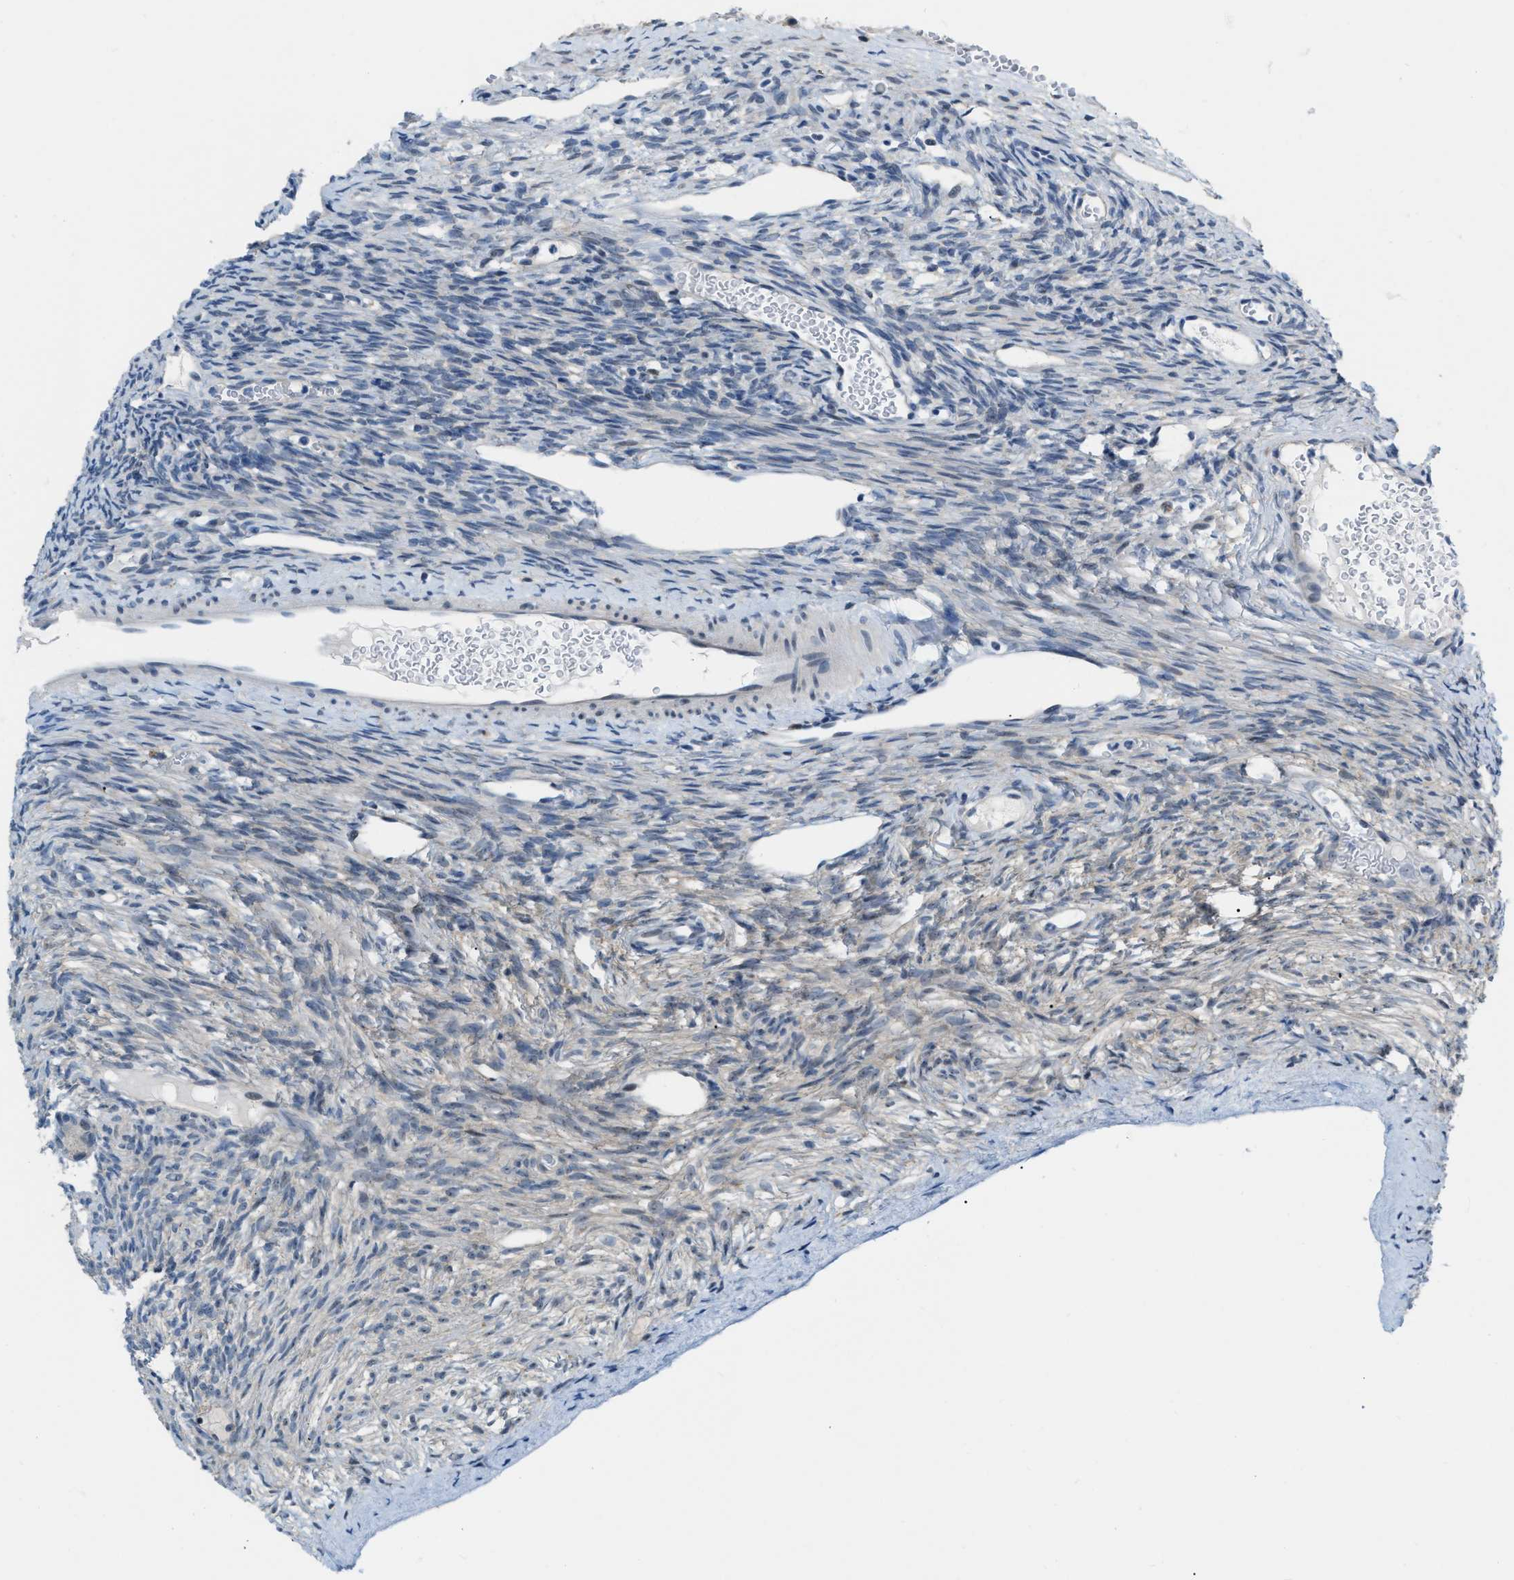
{"staining": {"intensity": "weak", "quantity": "<25%", "location": "cytoplasmic/membranous"}, "tissue": "ovary", "cell_type": "Ovarian stroma cells", "image_type": "normal", "snomed": [{"axis": "morphology", "description": "Normal tissue, NOS"}, {"axis": "topography", "description": "Ovary"}], "caption": "An image of ovary stained for a protein shows no brown staining in ovarian stroma cells.", "gene": "PHRF1", "patient": {"sex": "female", "age": 33}}